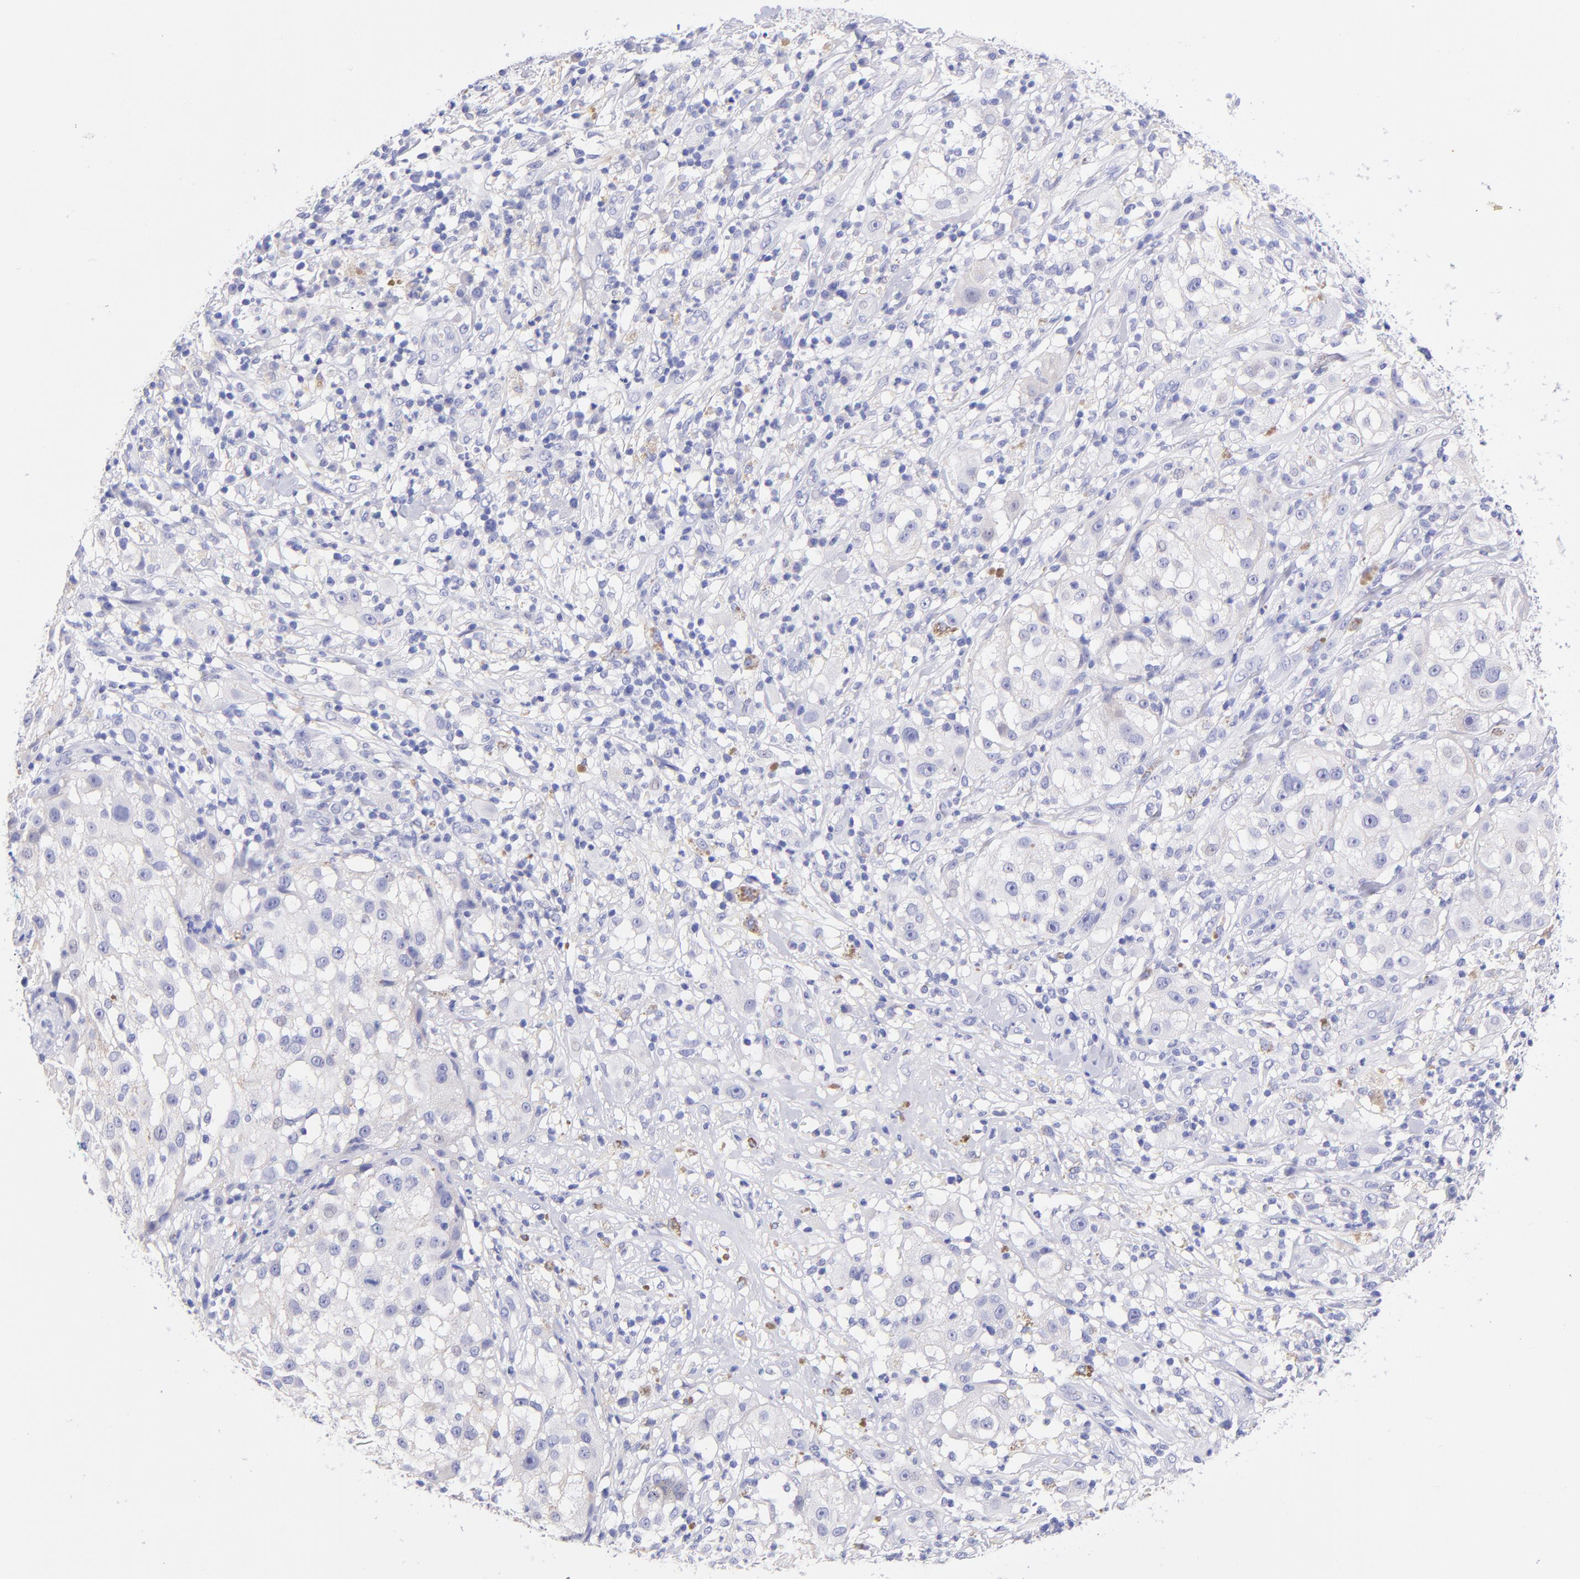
{"staining": {"intensity": "negative", "quantity": "none", "location": "none"}, "tissue": "melanoma", "cell_type": "Tumor cells", "image_type": "cancer", "snomed": [{"axis": "morphology", "description": "Necrosis, NOS"}, {"axis": "morphology", "description": "Malignant melanoma, NOS"}, {"axis": "topography", "description": "Skin"}], "caption": "Immunohistochemistry of human melanoma demonstrates no expression in tumor cells. Nuclei are stained in blue.", "gene": "RAB3B", "patient": {"sex": "female", "age": 87}}